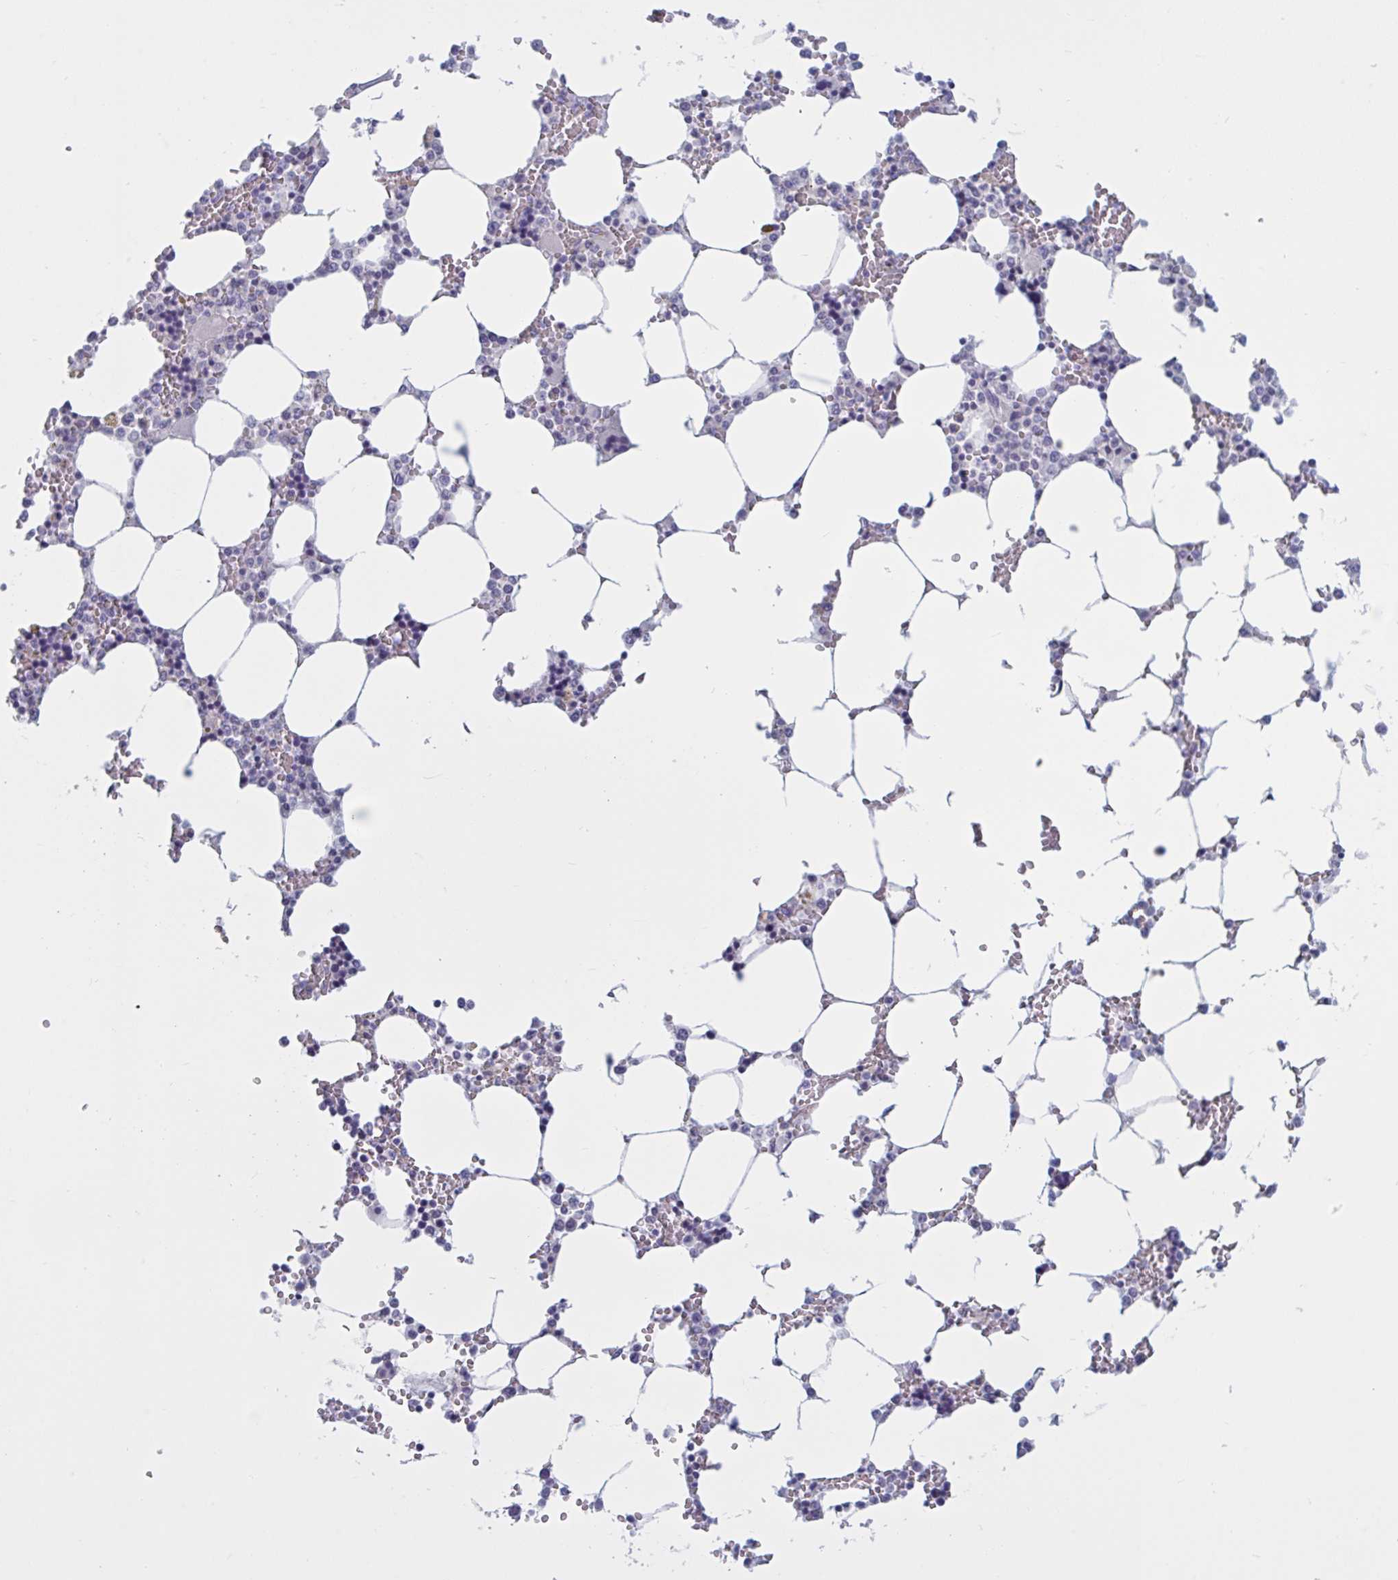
{"staining": {"intensity": "negative", "quantity": "none", "location": "none"}, "tissue": "bone marrow", "cell_type": "Hematopoietic cells", "image_type": "normal", "snomed": [{"axis": "morphology", "description": "Normal tissue, NOS"}, {"axis": "topography", "description": "Bone marrow"}], "caption": "Histopathology image shows no protein expression in hematopoietic cells of unremarkable bone marrow. The staining was performed using DAB (3,3'-diaminobenzidine) to visualize the protein expression in brown, while the nuclei were stained in blue with hematoxylin (Magnification: 20x).", "gene": "NDUFC2", "patient": {"sex": "male", "age": 64}}